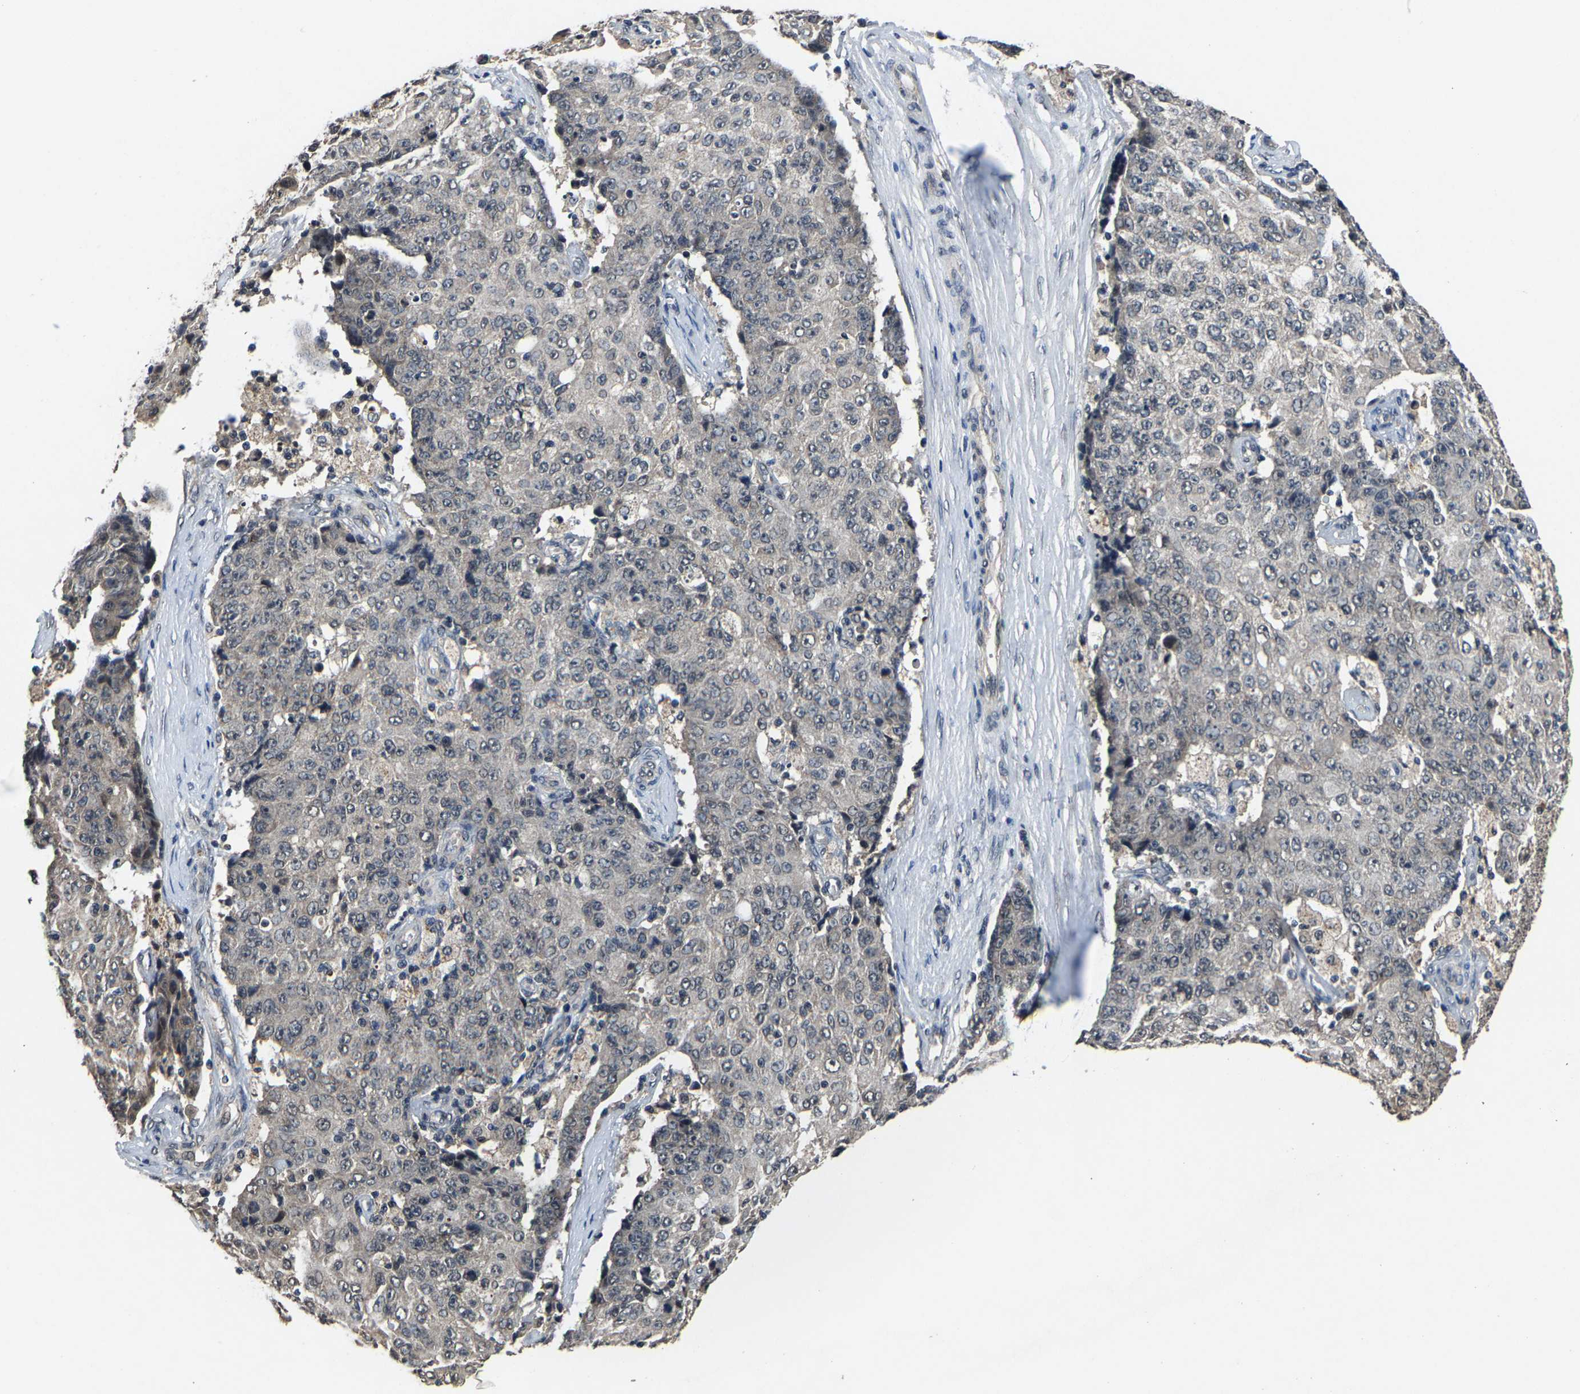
{"staining": {"intensity": "negative", "quantity": "none", "location": "none"}, "tissue": "ovarian cancer", "cell_type": "Tumor cells", "image_type": "cancer", "snomed": [{"axis": "morphology", "description": "Carcinoma, endometroid"}, {"axis": "topography", "description": "Ovary"}], "caption": "DAB (3,3'-diaminobenzidine) immunohistochemical staining of human ovarian endometroid carcinoma exhibits no significant positivity in tumor cells. (Immunohistochemistry (ihc), brightfield microscopy, high magnification).", "gene": "HUWE1", "patient": {"sex": "female", "age": 42}}